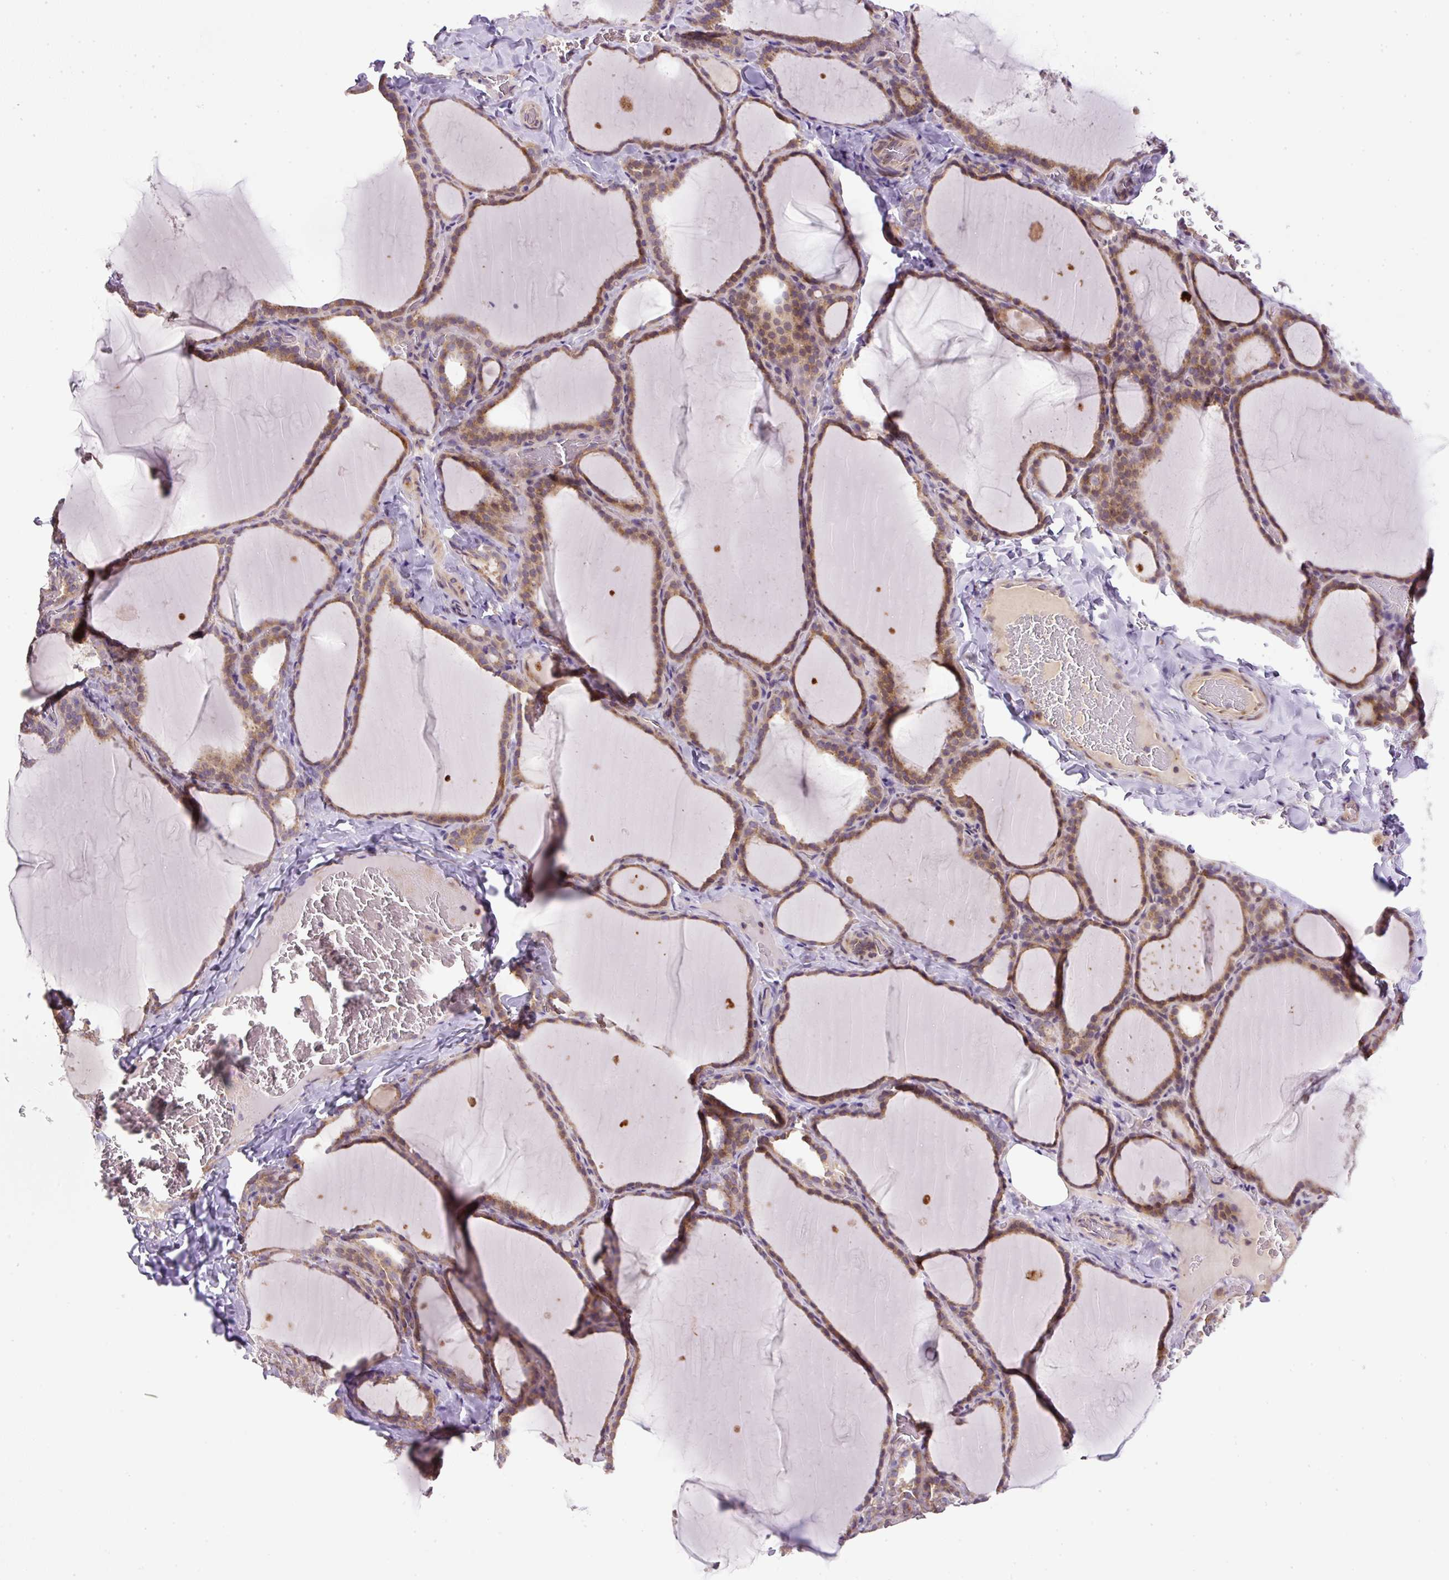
{"staining": {"intensity": "moderate", "quantity": ">75%", "location": "cytoplasmic/membranous"}, "tissue": "thyroid gland", "cell_type": "Glandular cells", "image_type": "normal", "snomed": [{"axis": "morphology", "description": "Normal tissue, NOS"}, {"axis": "topography", "description": "Thyroid gland"}], "caption": "Thyroid gland stained with a brown dye shows moderate cytoplasmic/membranous positive expression in about >75% of glandular cells.", "gene": "ZNF547", "patient": {"sex": "female", "age": 22}}